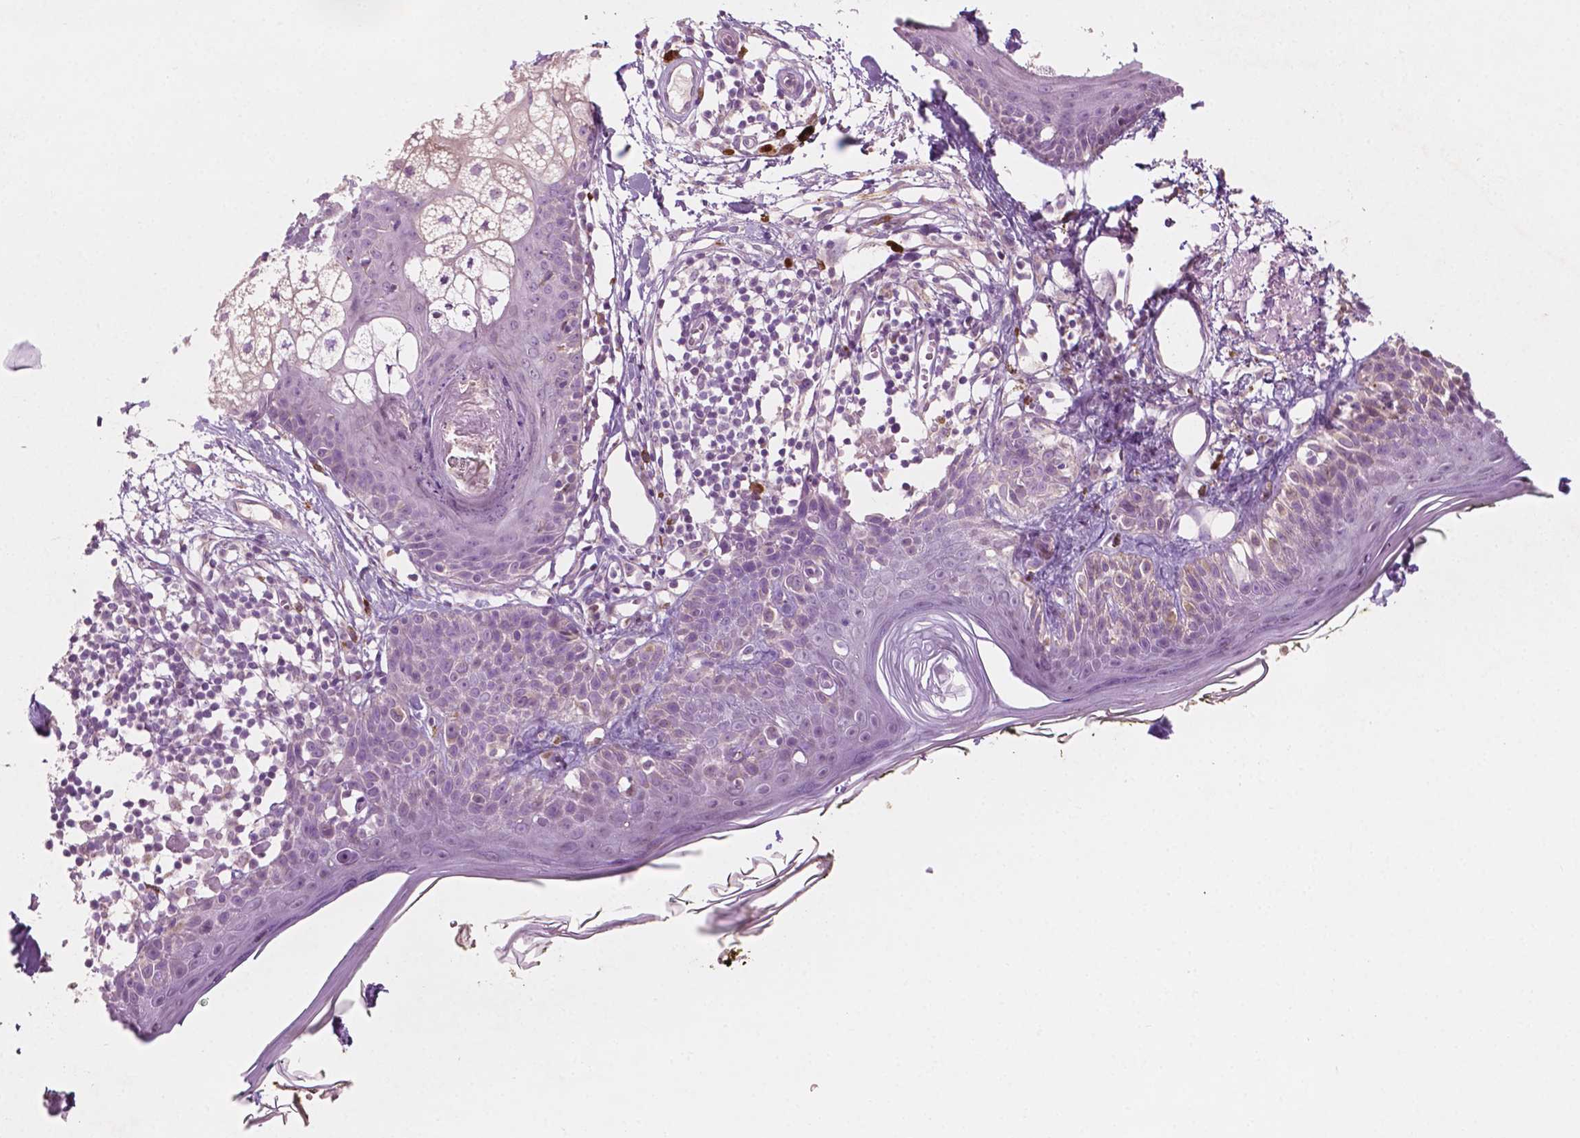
{"staining": {"intensity": "negative", "quantity": "none", "location": "none"}, "tissue": "skin", "cell_type": "Fibroblasts", "image_type": "normal", "snomed": [{"axis": "morphology", "description": "Normal tissue, NOS"}, {"axis": "topography", "description": "Skin"}], "caption": "Immunohistochemistry (IHC) image of normal skin stained for a protein (brown), which reveals no staining in fibroblasts. (Stains: DAB IHC with hematoxylin counter stain, Microscopy: brightfield microscopy at high magnification).", "gene": "LRP1B", "patient": {"sex": "male", "age": 76}}